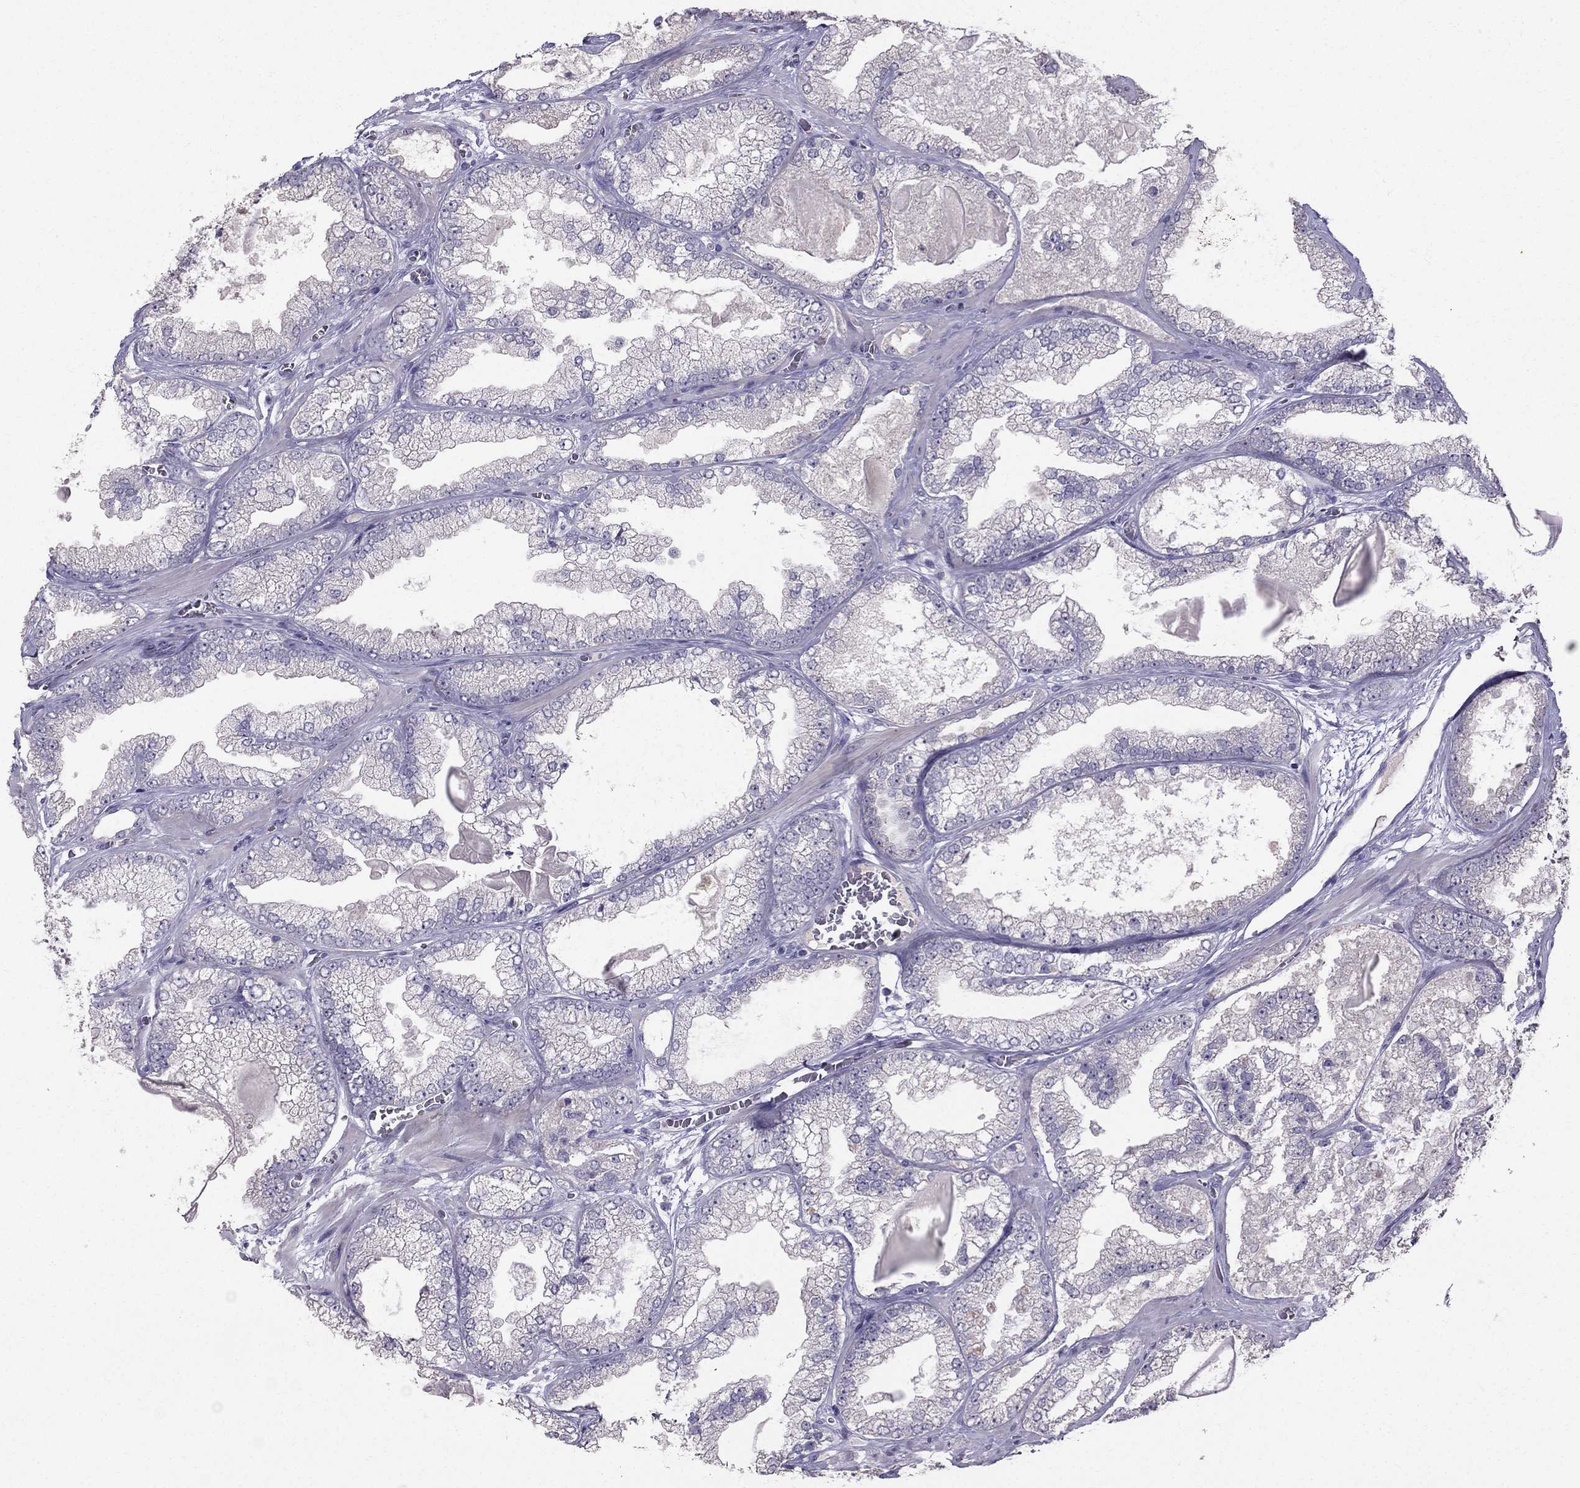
{"staining": {"intensity": "negative", "quantity": "none", "location": "none"}, "tissue": "prostate cancer", "cell_type": "Tumor cells", "image_type": "cancer", "snomed": [{"axis": "morphology", "description": "Adenocarcinoma, Low grade"}, {"axis": "topography", "description": "Prostate"}], "caption": "This is an immunohistochemistry photomicrograph of prostate cancer (low-grade adenocarcinoma). There is no staining in tumor cells.", "gene": "SCG5", "patient": {"sex": "male", "age": 57}}